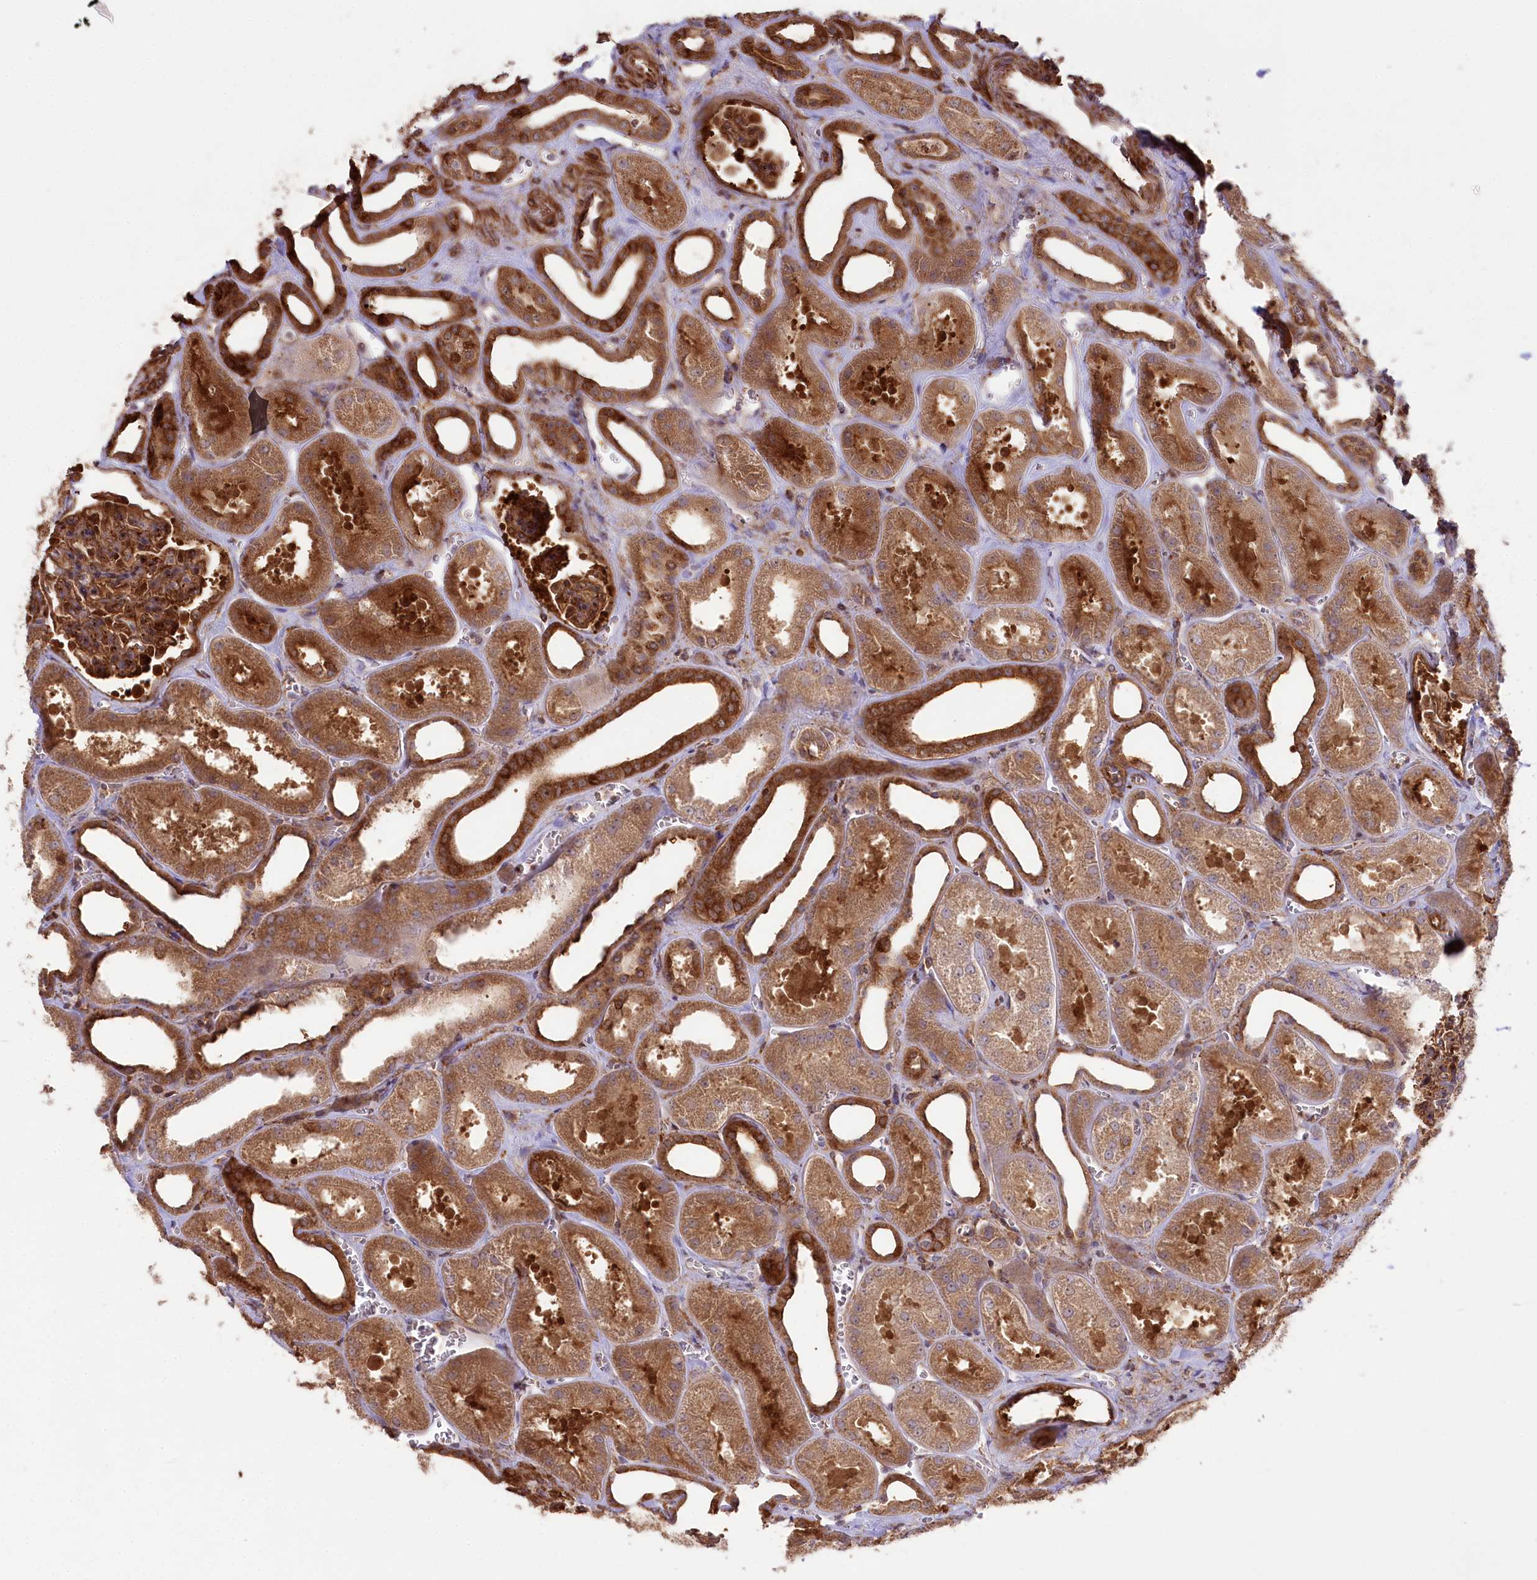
{"staining": {"intensity": "strong", "quantity": ">75%", "location": "cytoplasmic/membranous"}, "tissue": "kidney", "cell_type": "Cells in glomeruli", "image_type": "normal", "snomed": [{"axis": "morphology", "description": "Normal tissue, NOS"}, {"axis": "morphology", "description": "Adenocarcinoma, NOS"}, {"axis": "topography", "description": "Kidney"}], "caption": "A brown stain shows strong cytoplasmic/membranous expression of a protein in cells in glomeruli of unremarkable kidney. The staining was performed using DAB (3,3'-diaminobenzidine), with brown indicating positive protein expression. Nuclei are stained blue with hematoxylin.", "gene": "CCDC91", "patient": {"sex": "female", "age": 68}}